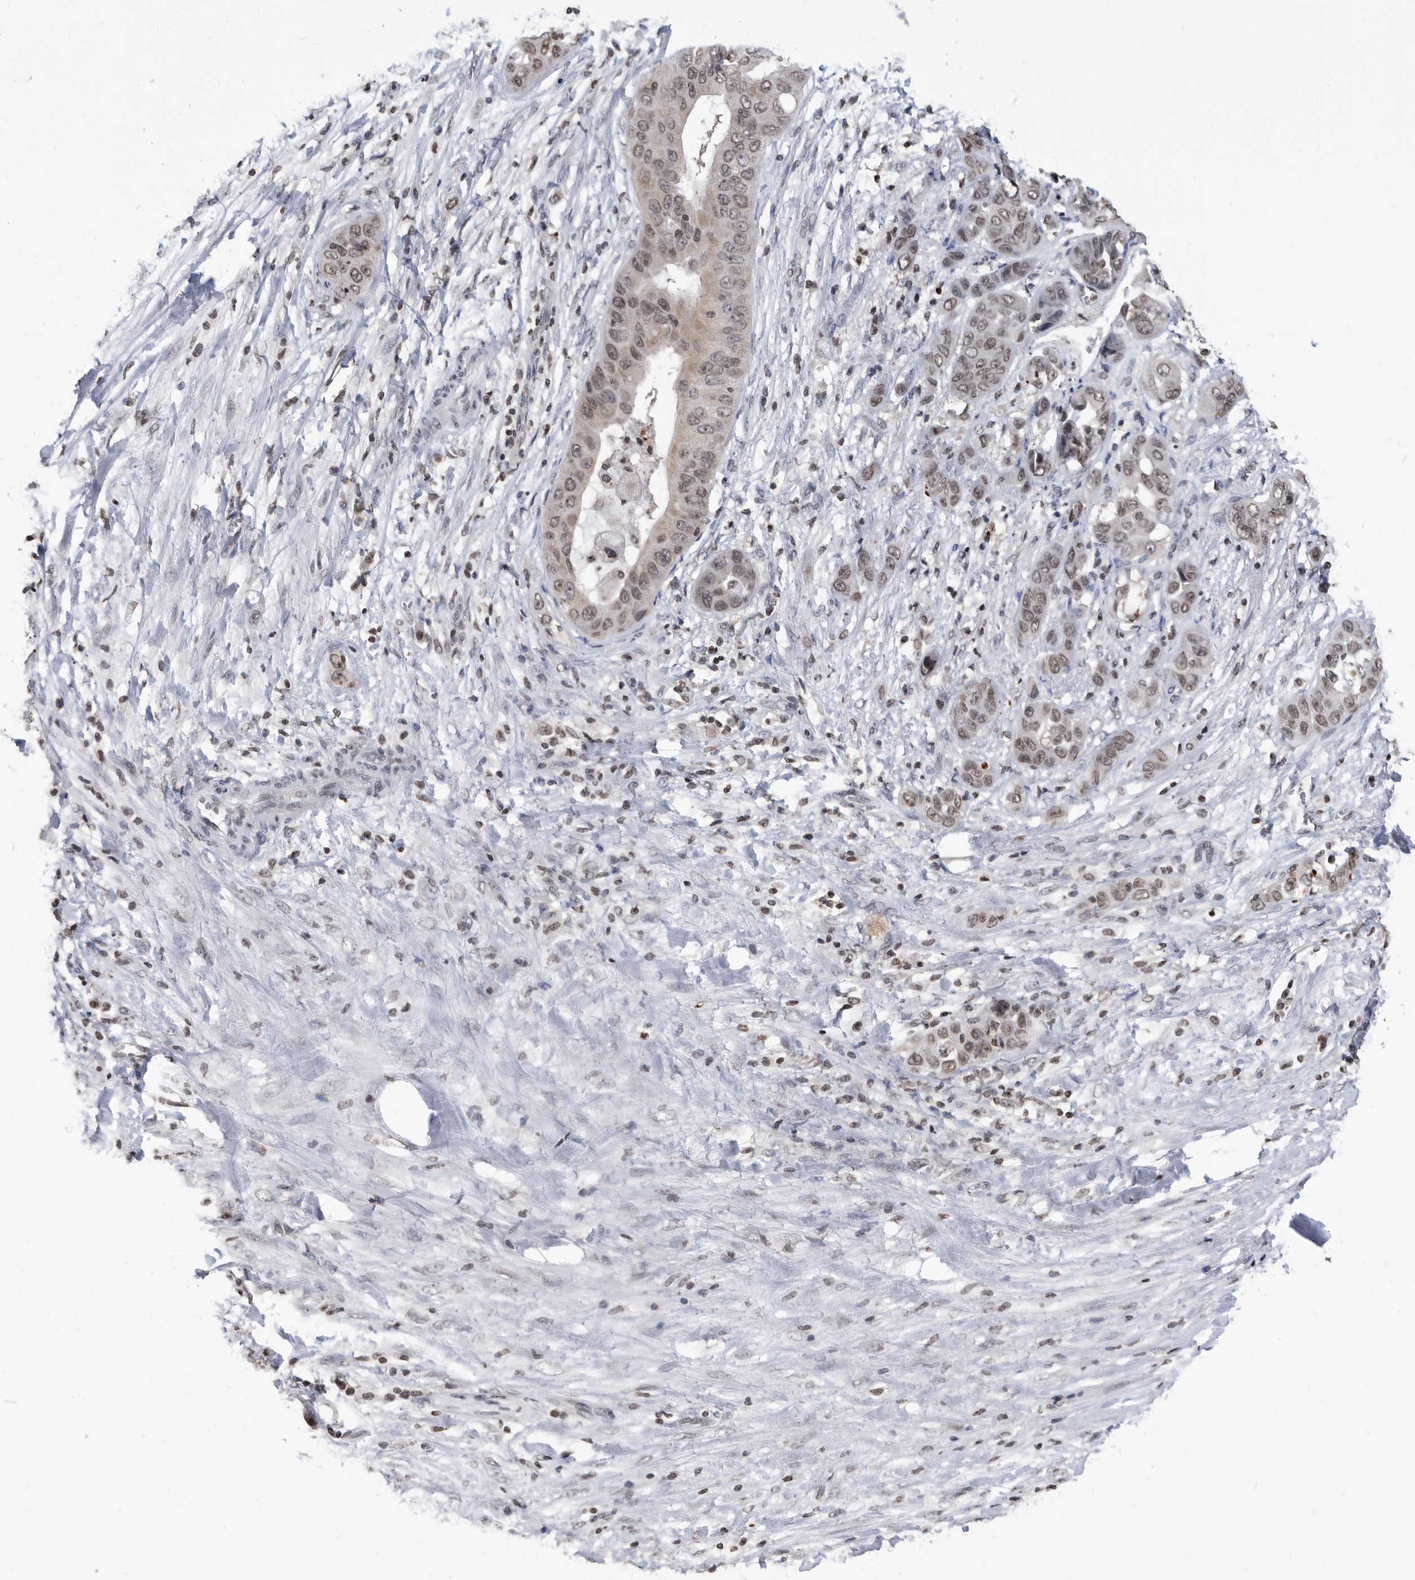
{"staining": {"intensity": "weak", "quantity": ">75%", "location": "nuclear"}, "tissue": "liver cancer", "cell_type": "Tumor cells", "image_type": "cancer", "snomed": [{"axis": "morphology", "description": "Cholangiocarcinoma"}, {"axis": "topography", "description": "Liver"}], "caption": "Tumor cells show low levels of weak nuclear positivity in approximately >75% of cells in human cholangiocarcinoma (liver). (DAB = brown stain, brightfield microscopy at high magnification).", "gene": "TSTD1", "patient": {"sex": "female", "age": 52}}